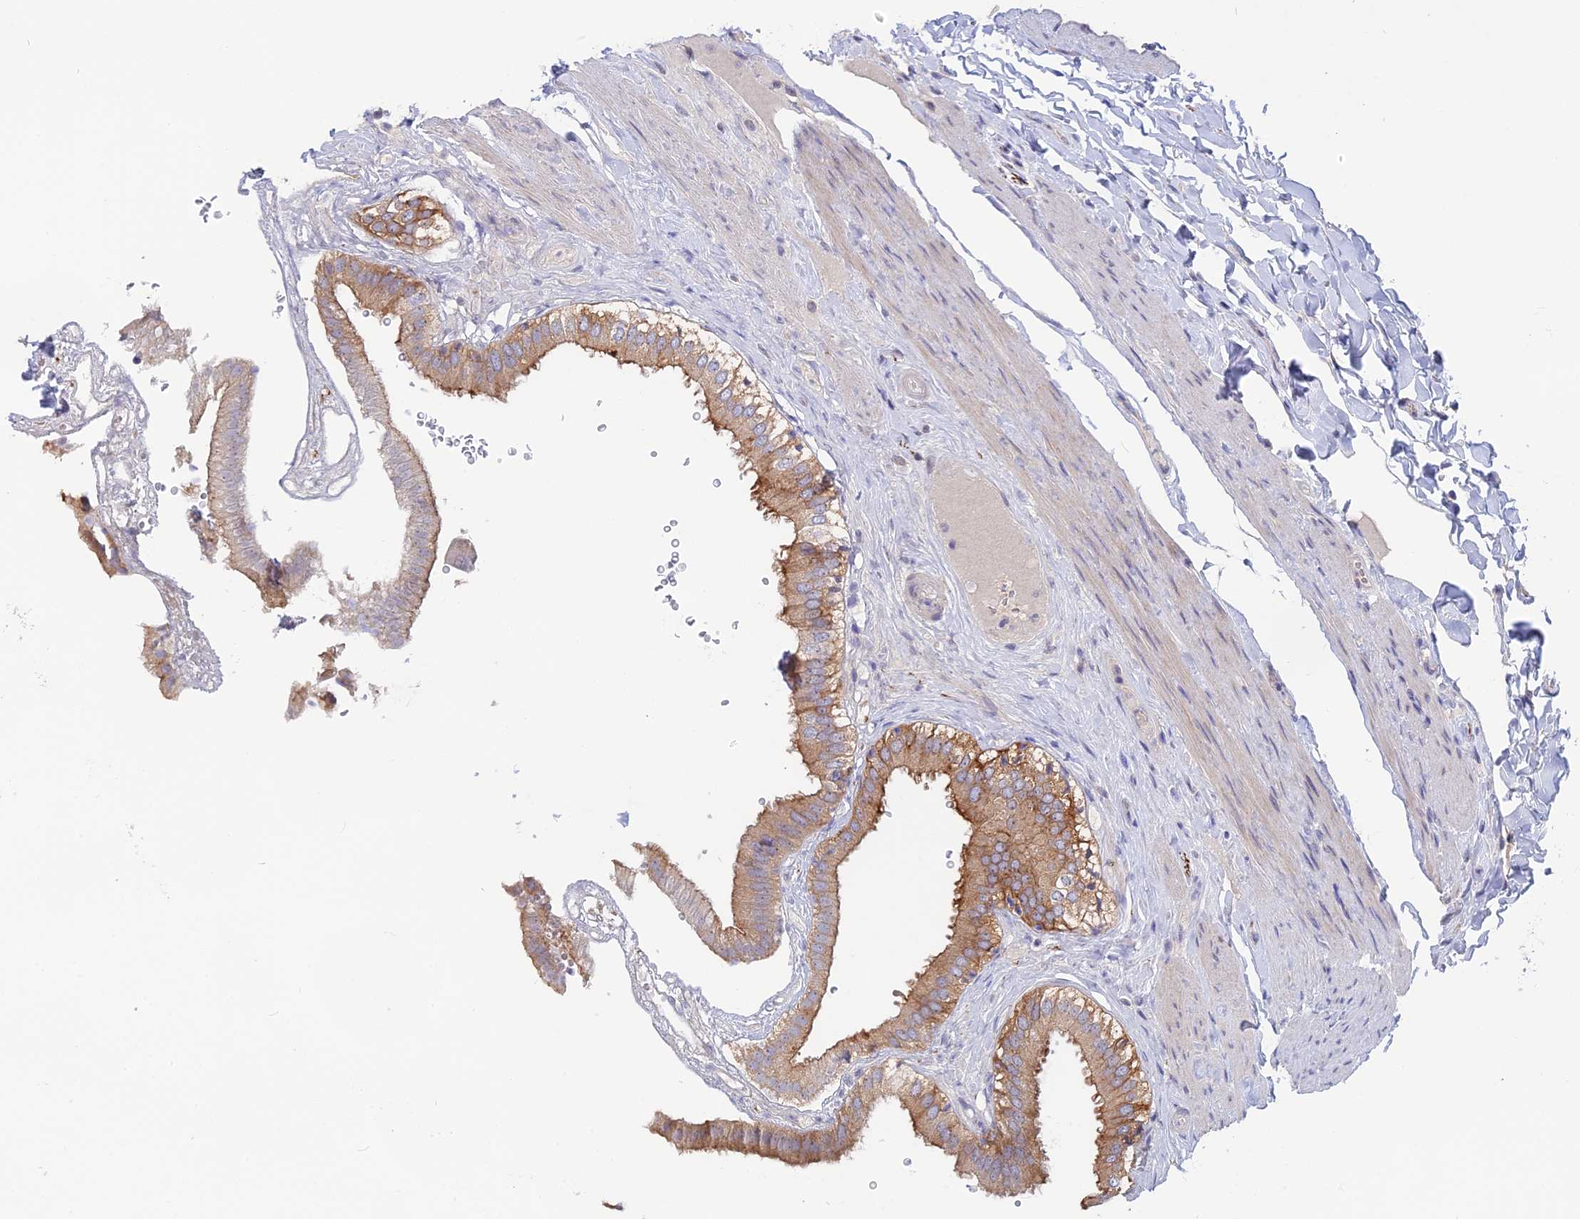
{"staining": {"intensity": "moderate", "quantity": ">75%", "location": "cytoplasmic/membranous"}, "tissue": "gallbladder", "cell_type": "Glandular cells", "image_type": "normal", "snomed": [{"axis": "morphology", "description": "Normal tissue, NOS"}, {"axis": "topography", "description": "Gallbladder"}], "caption": "Protein staining exhibits moderate cytoplasmic/membranous expression in about >75% of glandular cells in normal gallbladder.", "gene": "TENT4B", "patient": {"sex": "female", "age": 61}}